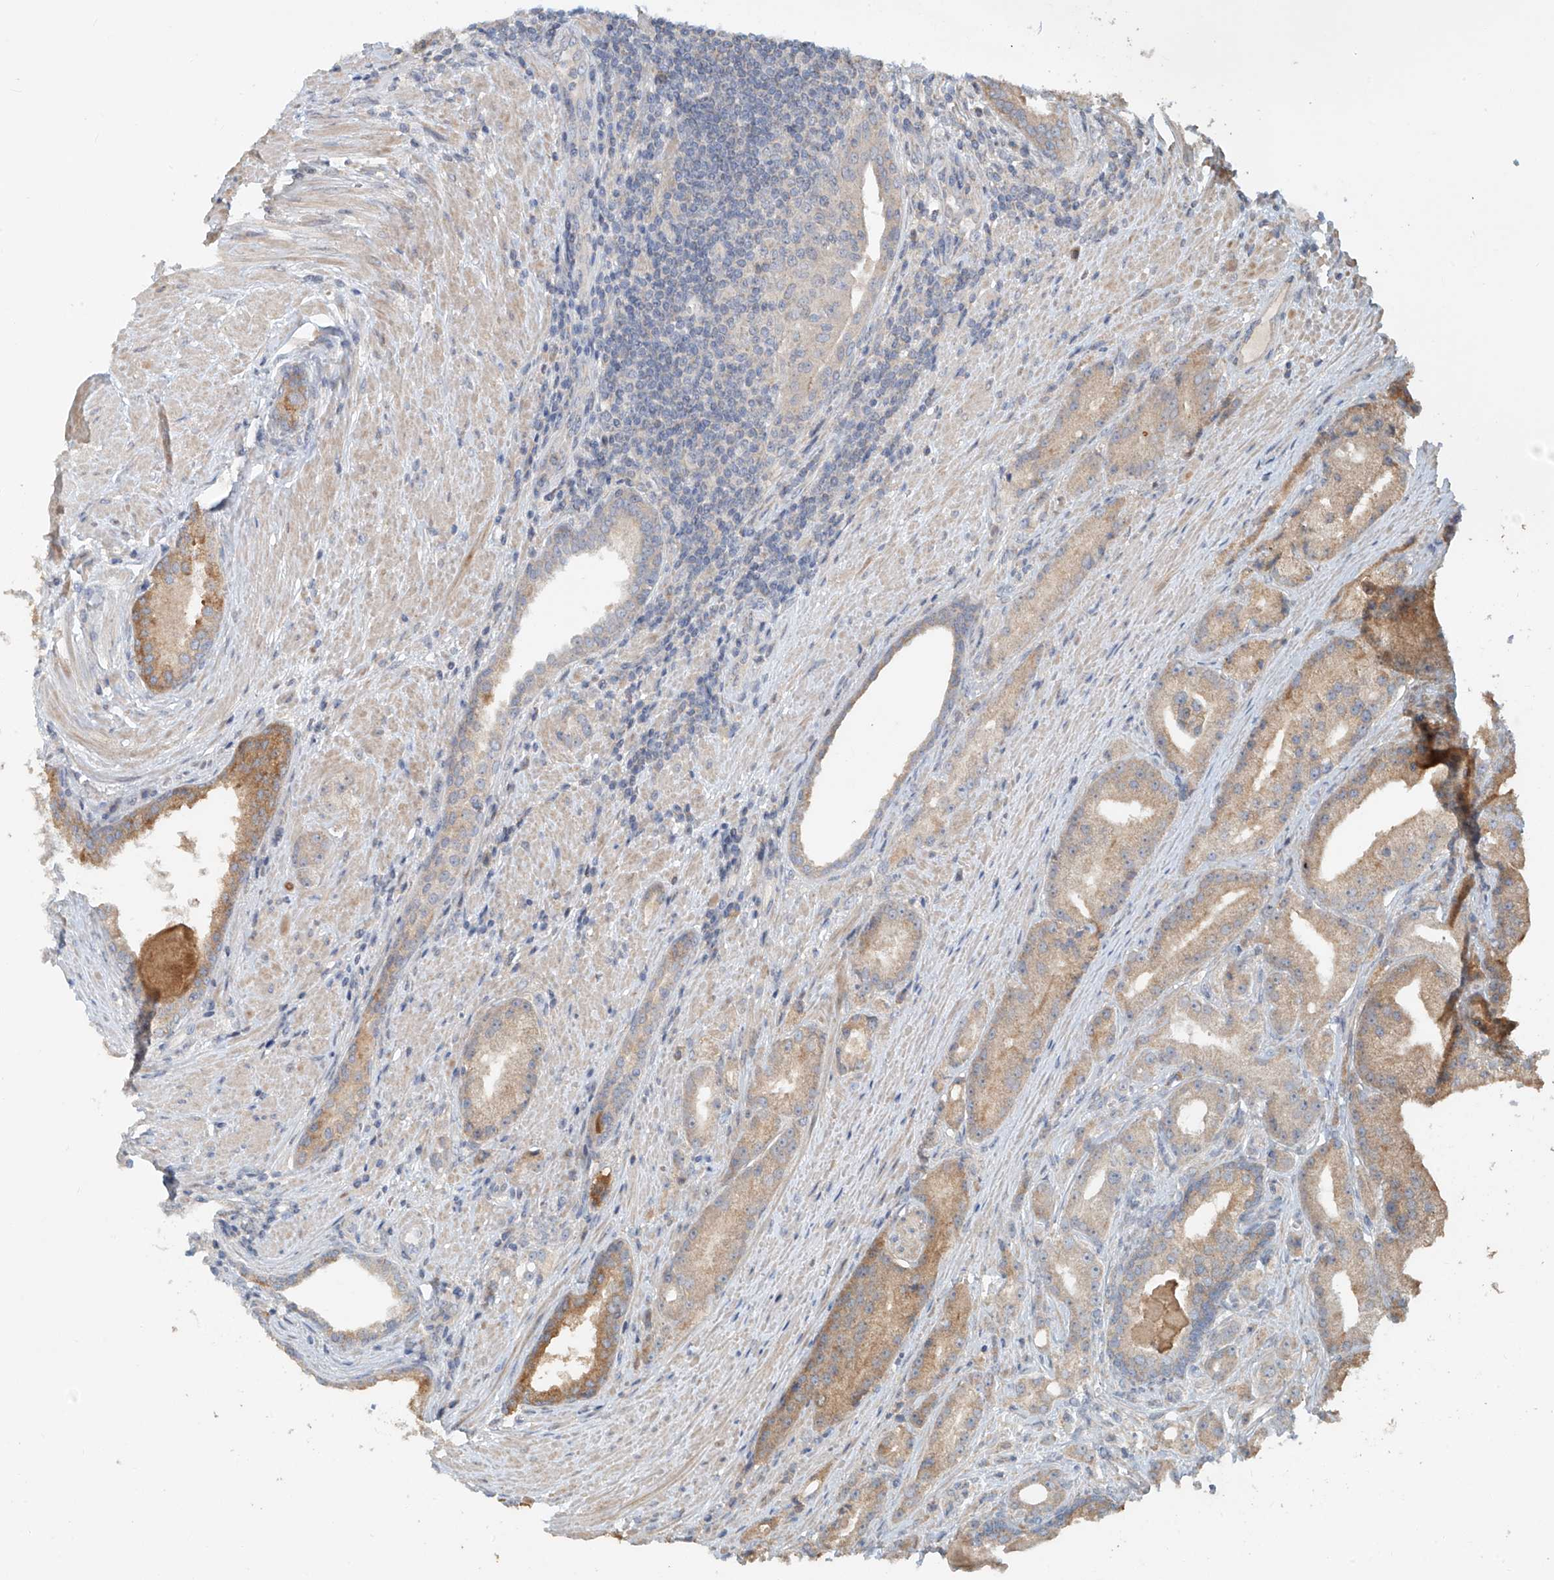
{"staining": {"intensity": "weak", "quantity": ">75%", "location": "cytoplasmic/membranous"}, "tissue": "prostate cancer", "cell_type": "Tumor cells", "image_type": "cancer", "snomed": [{"axis": "morphology", "description": "Adenocarcinoma, Low grade"}, {"axis": "topography", "description": "Prostate"}], "caption": "Immunohistochemistry (IHC) histopathology image of neoplastic tissue: low-grade adenocarcinoma (prostate) stained using immunohistochemistry (IHC) reveals low levels of weak protein expression localized specifically in the cytoplasmic/membranous of tumor cells, appearing as a cytoplasmic/membranous brown color.", "gene": "TMEM61", "patient": {"sex": "male", "age": 67}}